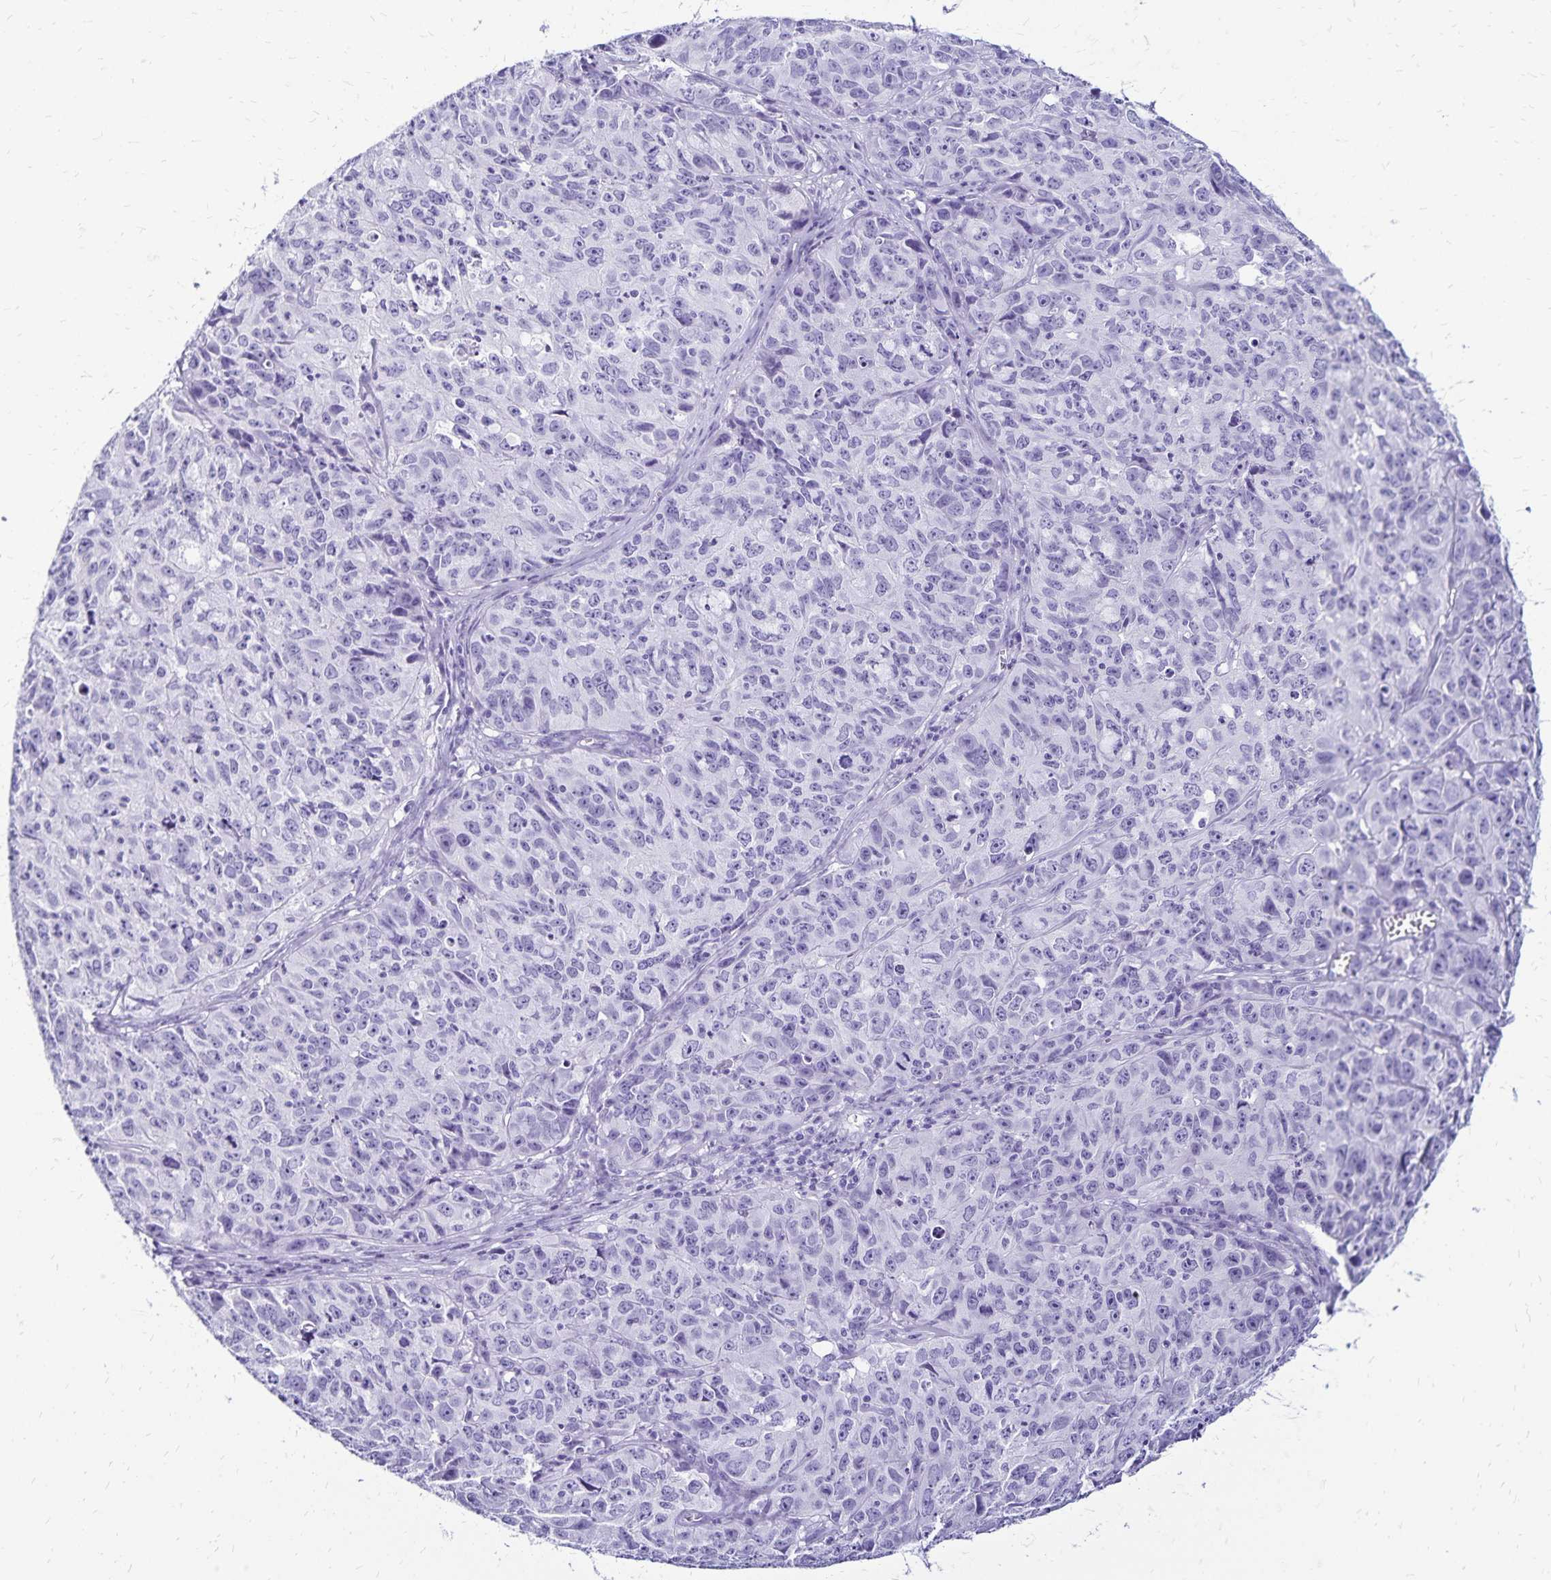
{"staining": {"intensity": "negative", "quantity": "none", "location": "none"}, "tissue": "cervical cancer", "cell_type": "Tumor cells", "image_type": "cancer", "snomed": [{"axis": "morphology", "description": "Squamous cell carcinoma, NOS"}, {"axis": "topography", "description": "Cervix"}], "caption": "DAB (3,3'-diaminobenzidine) immunohistochemical staining of human squamous cell carcinoma (cervical) shows no significant positivity in tumor cells.", "gene": "LIN28B", "patient": {"sex": "female", "age": 28}}